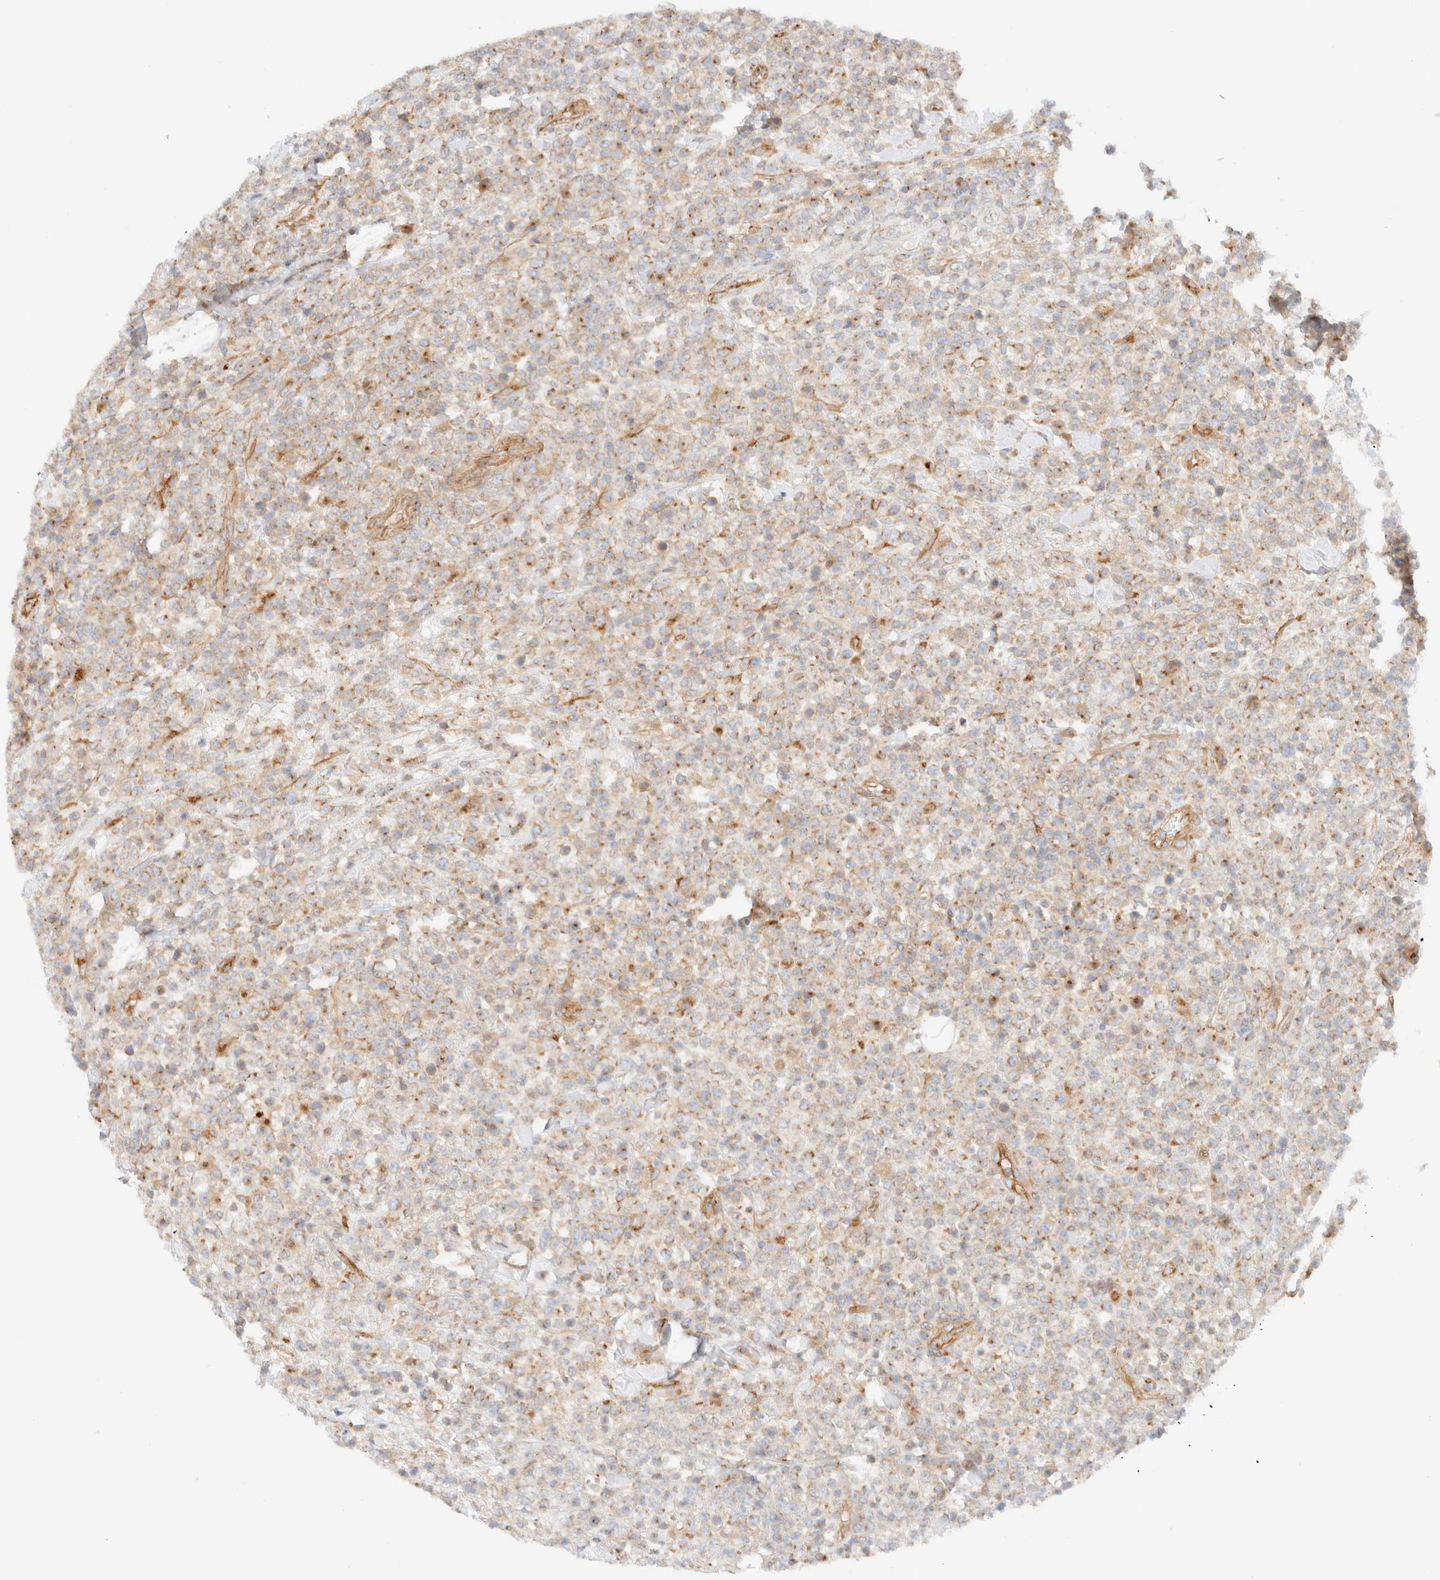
{"staining": {"intensity": "moderate", "quantity": "25%-75%", "location": "cytoplasmic/membranous"}, "tissue": "lymphoma", "cell_type": "Tumor cells", "image_type": "cancer", "snomed": [{"axis": "morphology", "description": "Malignant lymphoma, non-Hodgkin's type, High grade"}, {"axis": "topography", "description": "Colon"}], "caption": "High-grade malignant lymphoma, non-Hodgkin's type tissue demonstrates moderate cytoplasmic/membranous expression in approximately 25%-75% of tumor cells", "gene": "MYO10", "patient": {"sex": "female", "age": 53}}